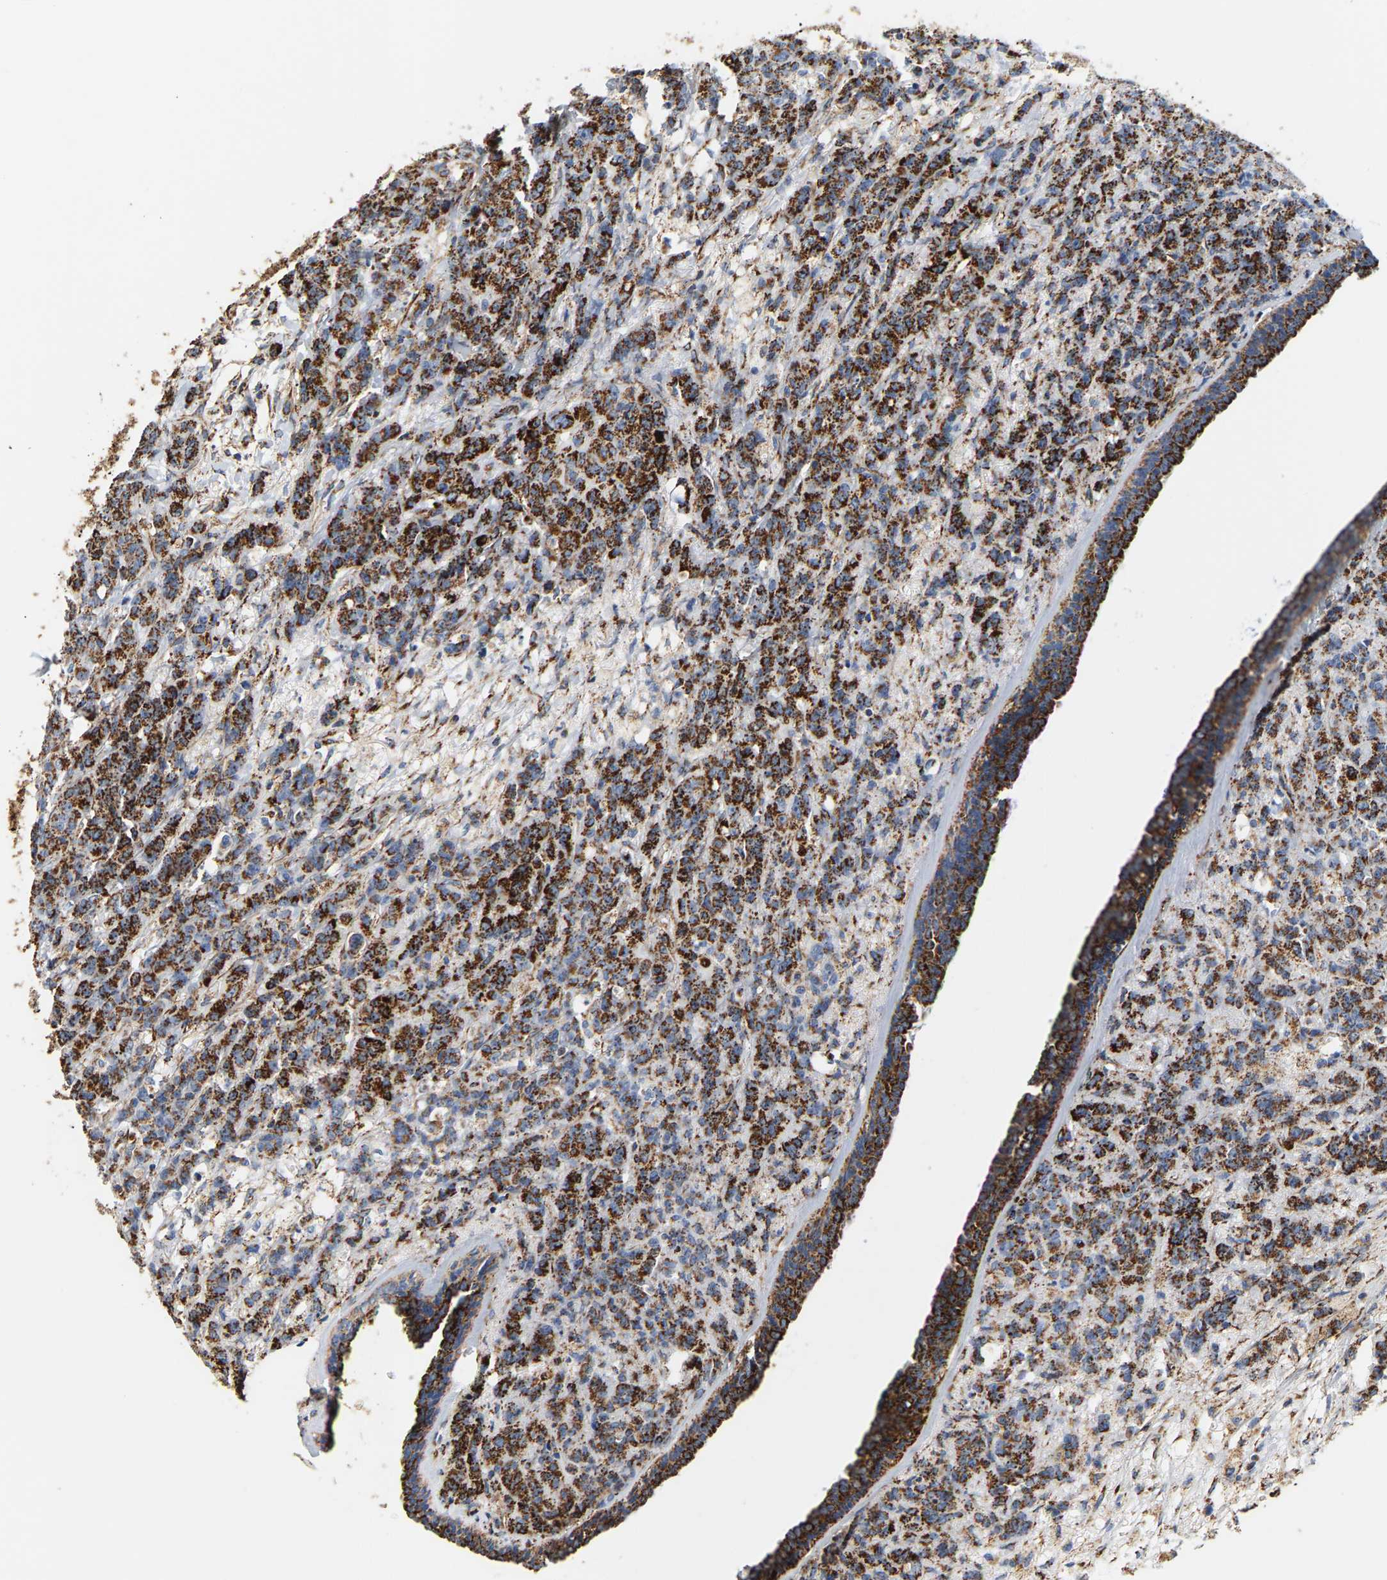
{"staining": {"intensity": "strong", "quantity": ">75%", "location": "cytoplasmic/membranous"}, "tissue": "breast cancer", "cell_type": "Tumor cells", "image_type": "cancer", "snomed": [{"axis": "morphology", "description": "Normal tissue, NOS"}, {"axis": "morphology", "description": "Duct carcinoma"}, {"axis": "topography", "description": "Breast"}], "caption": "Breast cancer stained with a brown dye displays strong cytoplasmic/membranous positive positivity in approximately >75% of tumor cells.", "gene": "SHMT2", "patient": {"sex": "female", "age": 40}}